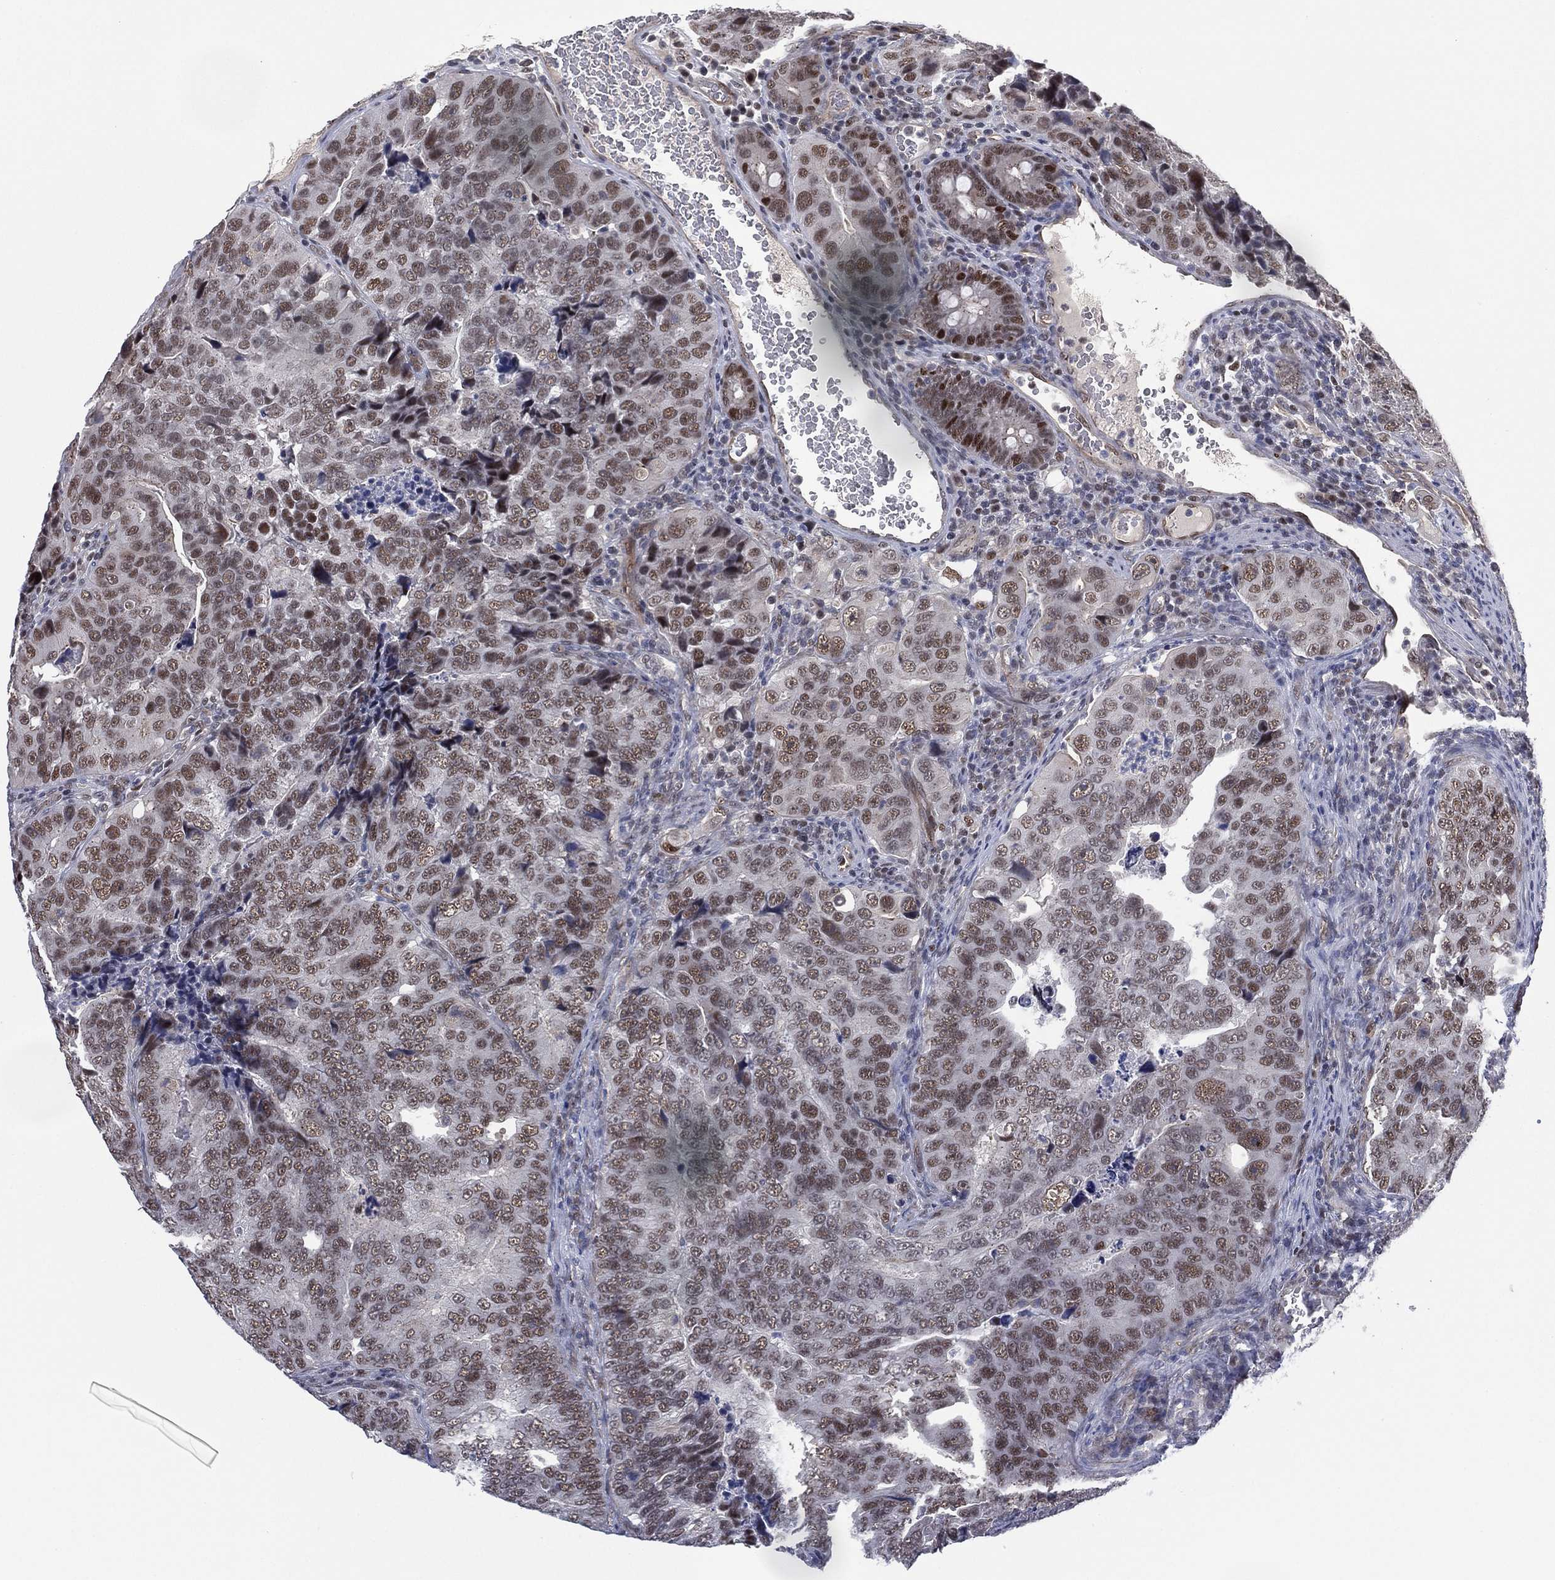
{"staining": {"intensity": "moderate", "quantity": "25%-75%", "location": "nuclear"}, "tissue": "colorectal cancer", "cell_type": "Tumor cells", "image_type": "cancer", "snomed": [{"axis": "morphology", "description": "Adenocarcinoma, NOS"}, {"axis": "topography", "description": "Colon"}], "caption": "Brown immunohistochemical staining in human adenocarcinoma (colorectal) exhibits moderate nuclear expression in about 25%-75% of tumor cells. (DAB (3,3'-diaminobenzidine) IHC, brown staining for protein, blue staining for nuclei).", "gene": "GSE1", "patient": {"sex": "female", "age": 72}}